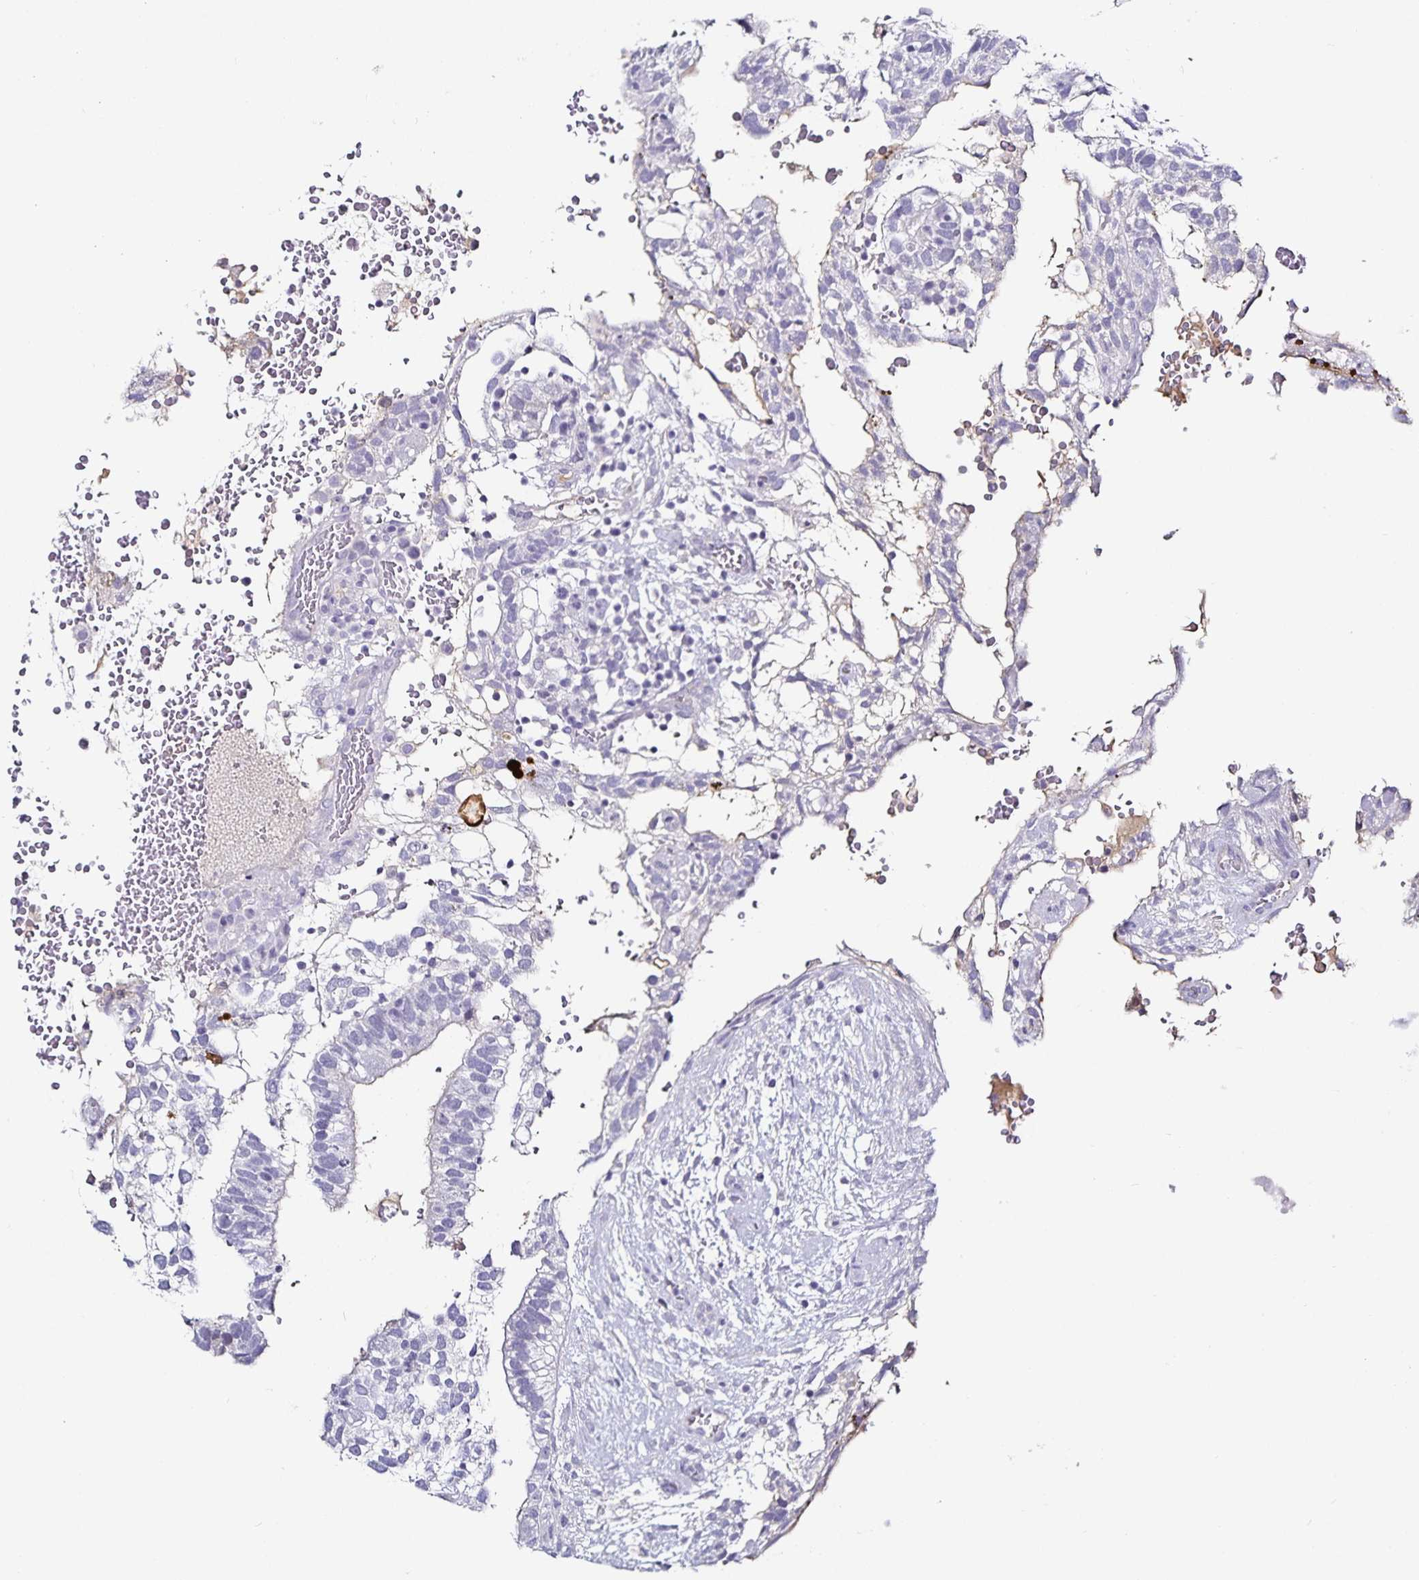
{"staining": {"intensity": "negative", "quantity": "none", "location": "none"}, "tissue": "testis cancer", "cell_type": "Tumor cells", "image_type": "cancer", "snomed": [{"axis": "morphology", "description": "Carcinoma, Embryonal, NOS"}, {"axis": "topography", "description": "Testis"}], "caption": "The immunohistochemistry (IHC) photomicrograph has no significant positivity in tumor cells of testis cancer tissue.", "gene": "TTR", "patient": {"sex": "male", "age": 32}}